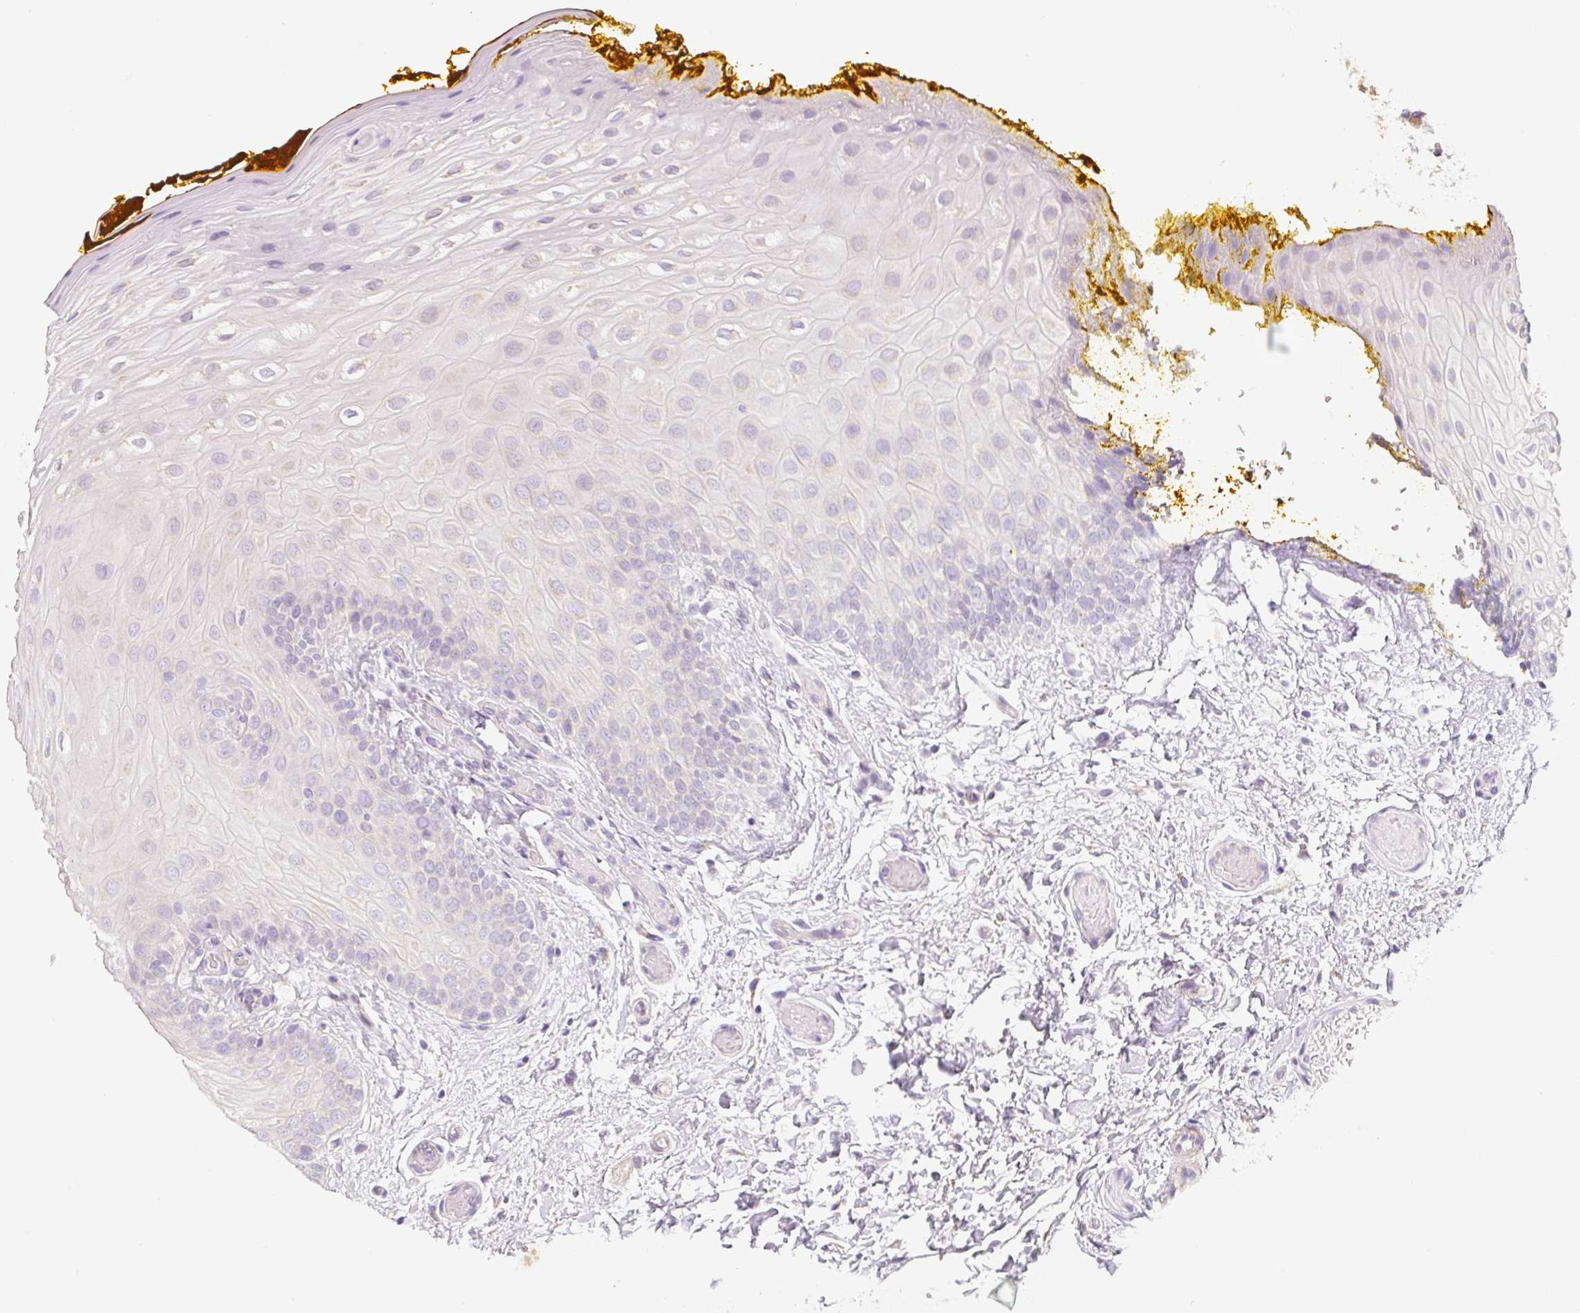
{"staining": {"intensity": "negative", "quantity": "none", "location": "none"}, "tissue": "oral mucosa", "cell_type": "Squamous epithelial cells", "image_type": "normal", "snomed": [{"axis": "morphology", "description": "Normal tissue, NOS"}, {"axis": "topography", "description": "Oral tissue"}, {"axis": "topography", "description": "Tounge, NOS"}], "caption": "Immunohistochemistry image of unremarkable human oral mucosa stained for a protein (brown), which reveals no expression in squamous epithelial cells. The staining is performed using DAB brown chromogen with nuclei counter-stained in using hematoxylin.", "gene": "PWWP3B", "patient": {"sex": "female", "age": 60}}